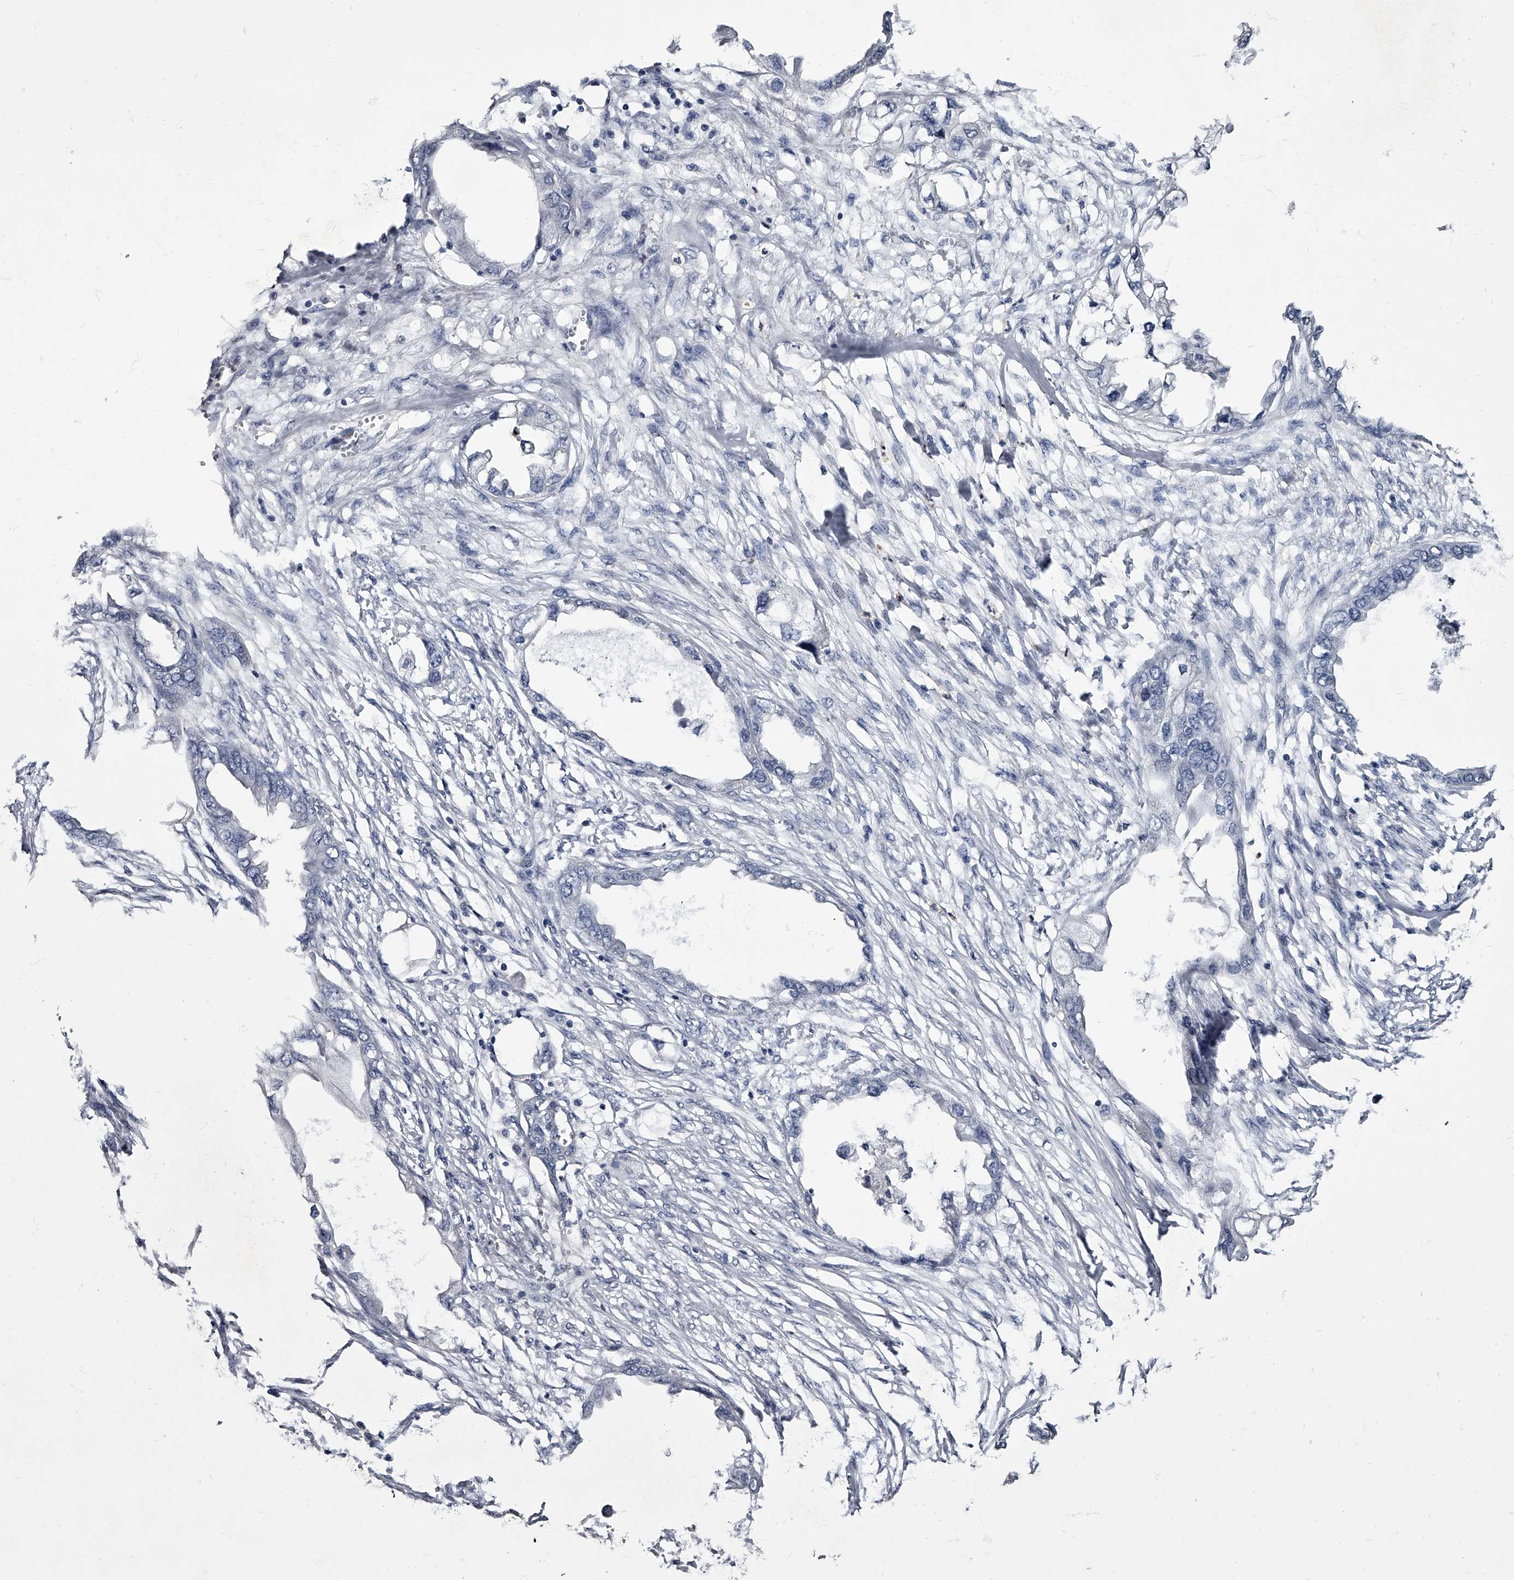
{"staining": {"intensity": "negative", "quantity": "none", "location": "none"}, "tissue": "endometrial cancer", "cell_type": "Tumor cells", "image_type": "cancer", "snomed": [{"axis": "morphology", "description": "Adenocarcinoma, NOS"}, {"axis": "morphology", "description": "Adenocarcinoma, metastatic, NOS"}, {"axis": "topography", "description": "Adipose tissue"}, {"axis": "topography", "description": "Endometrium"}], "caption": "A histopathology image of endometrial cancer stained for a protein displays no brown staining in tumor cells. The staining was performed using DAB (3,3'-diaminobenzidine) to visualize the protein expression in brown, while the nuclei were stained in blue with hematoxylin (Magnification: 20x).", "gene": "GAPVD1", "patient": {"sex": "female", "age": 67}}